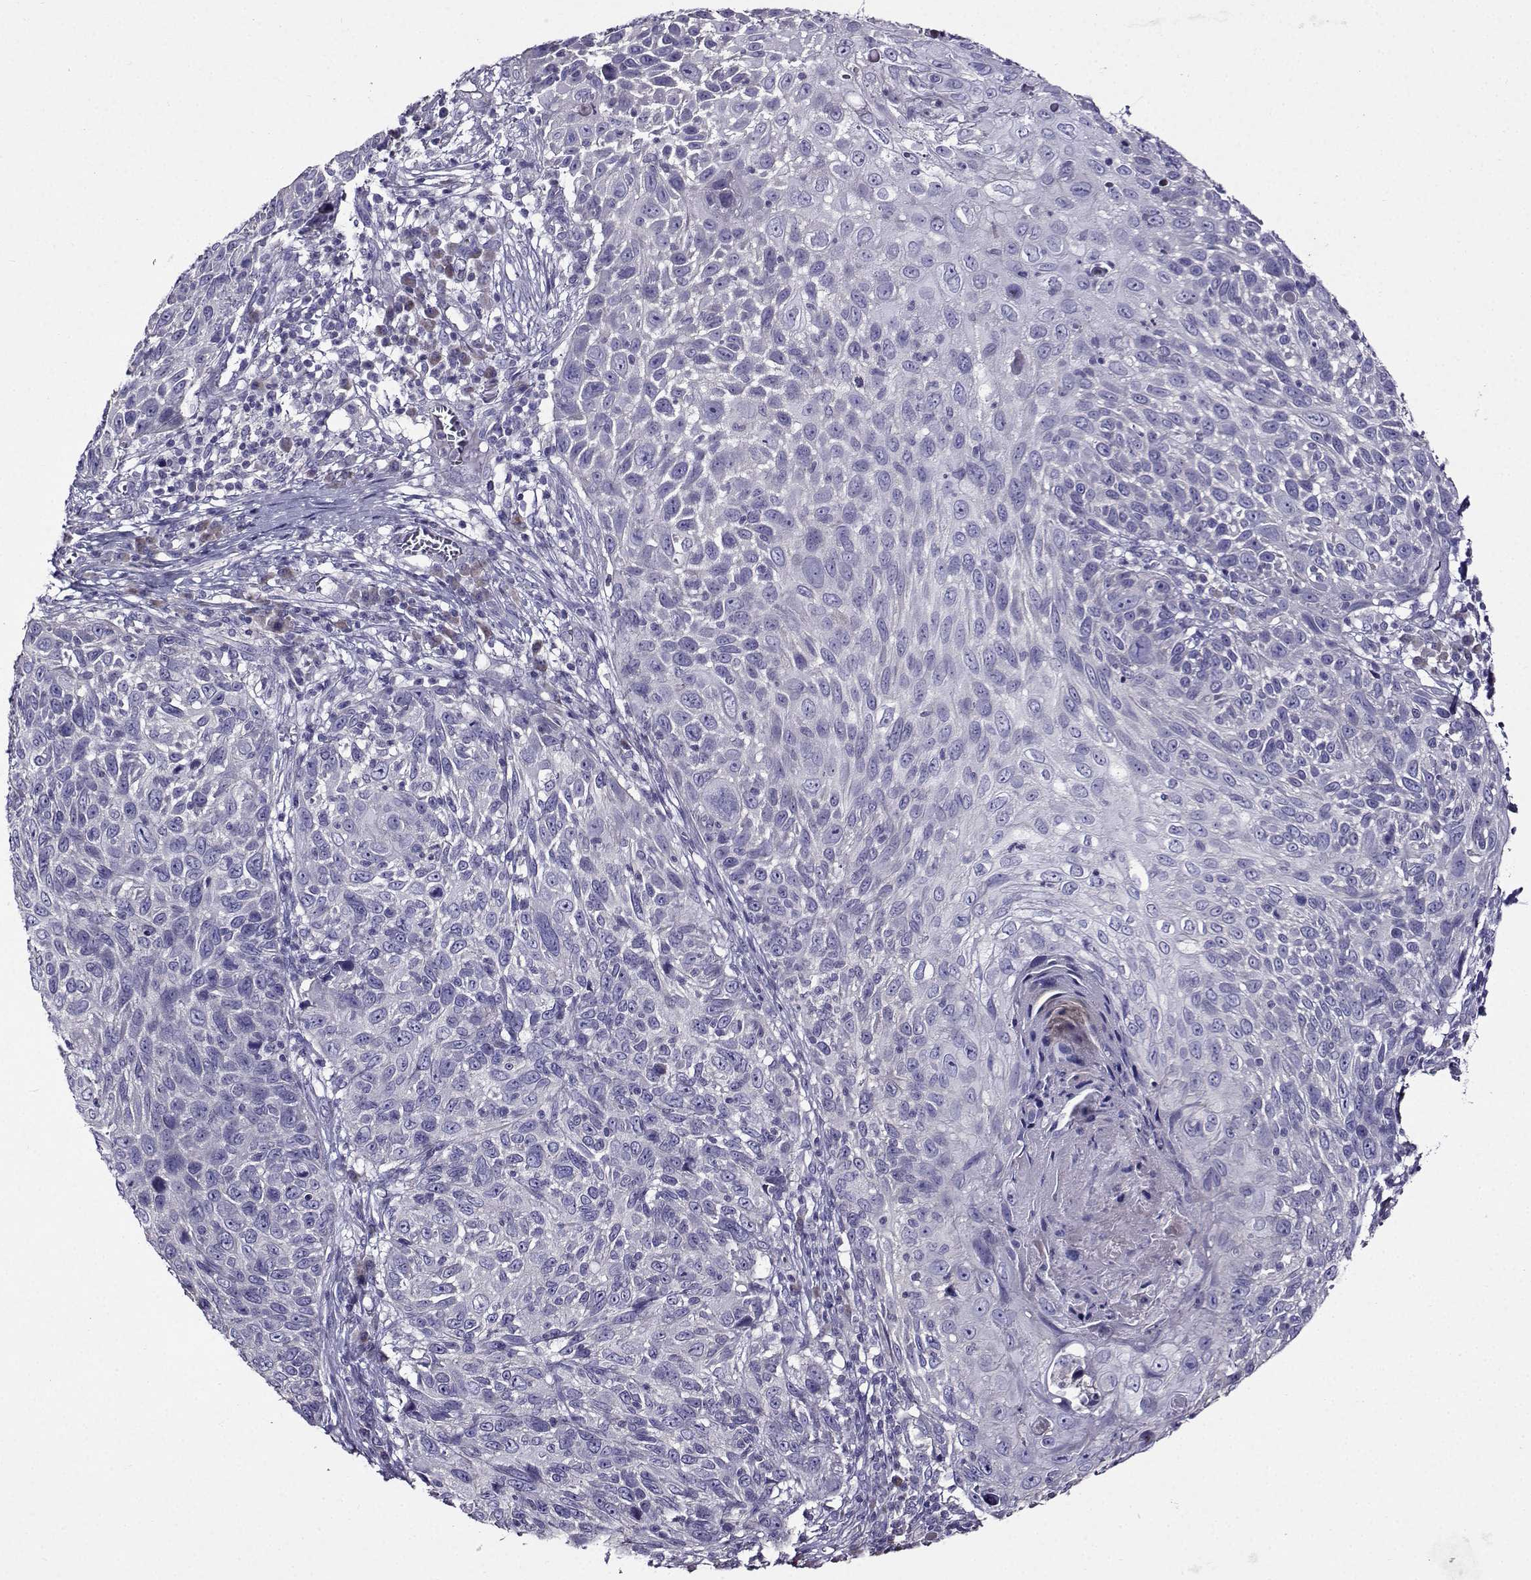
{"staining": {"intensity": "negative", "quantity": "none", "location": "none"}, "tissue": "skin cancer", "cell_type": "Tumor cells", "image_type": "cancer", "snomed": [{"axis": "morphology", "description": "Squamous cell carcinoma, NOS"}, {"axis": "topography", "description": "Skin"}], "caption": "DAB (3,3'-diaminobenzidine) immunohistochemical staining of human skin squamous cell carcinoma reveals no significant positivity in tumor cells. (DAB (3,3'-diaminobenzidine) immunohistochemistry visualized using brightfield microscopy, high magnification).", "gene": "TMEM266", "patient": {"sex": "male", "age": 92}}